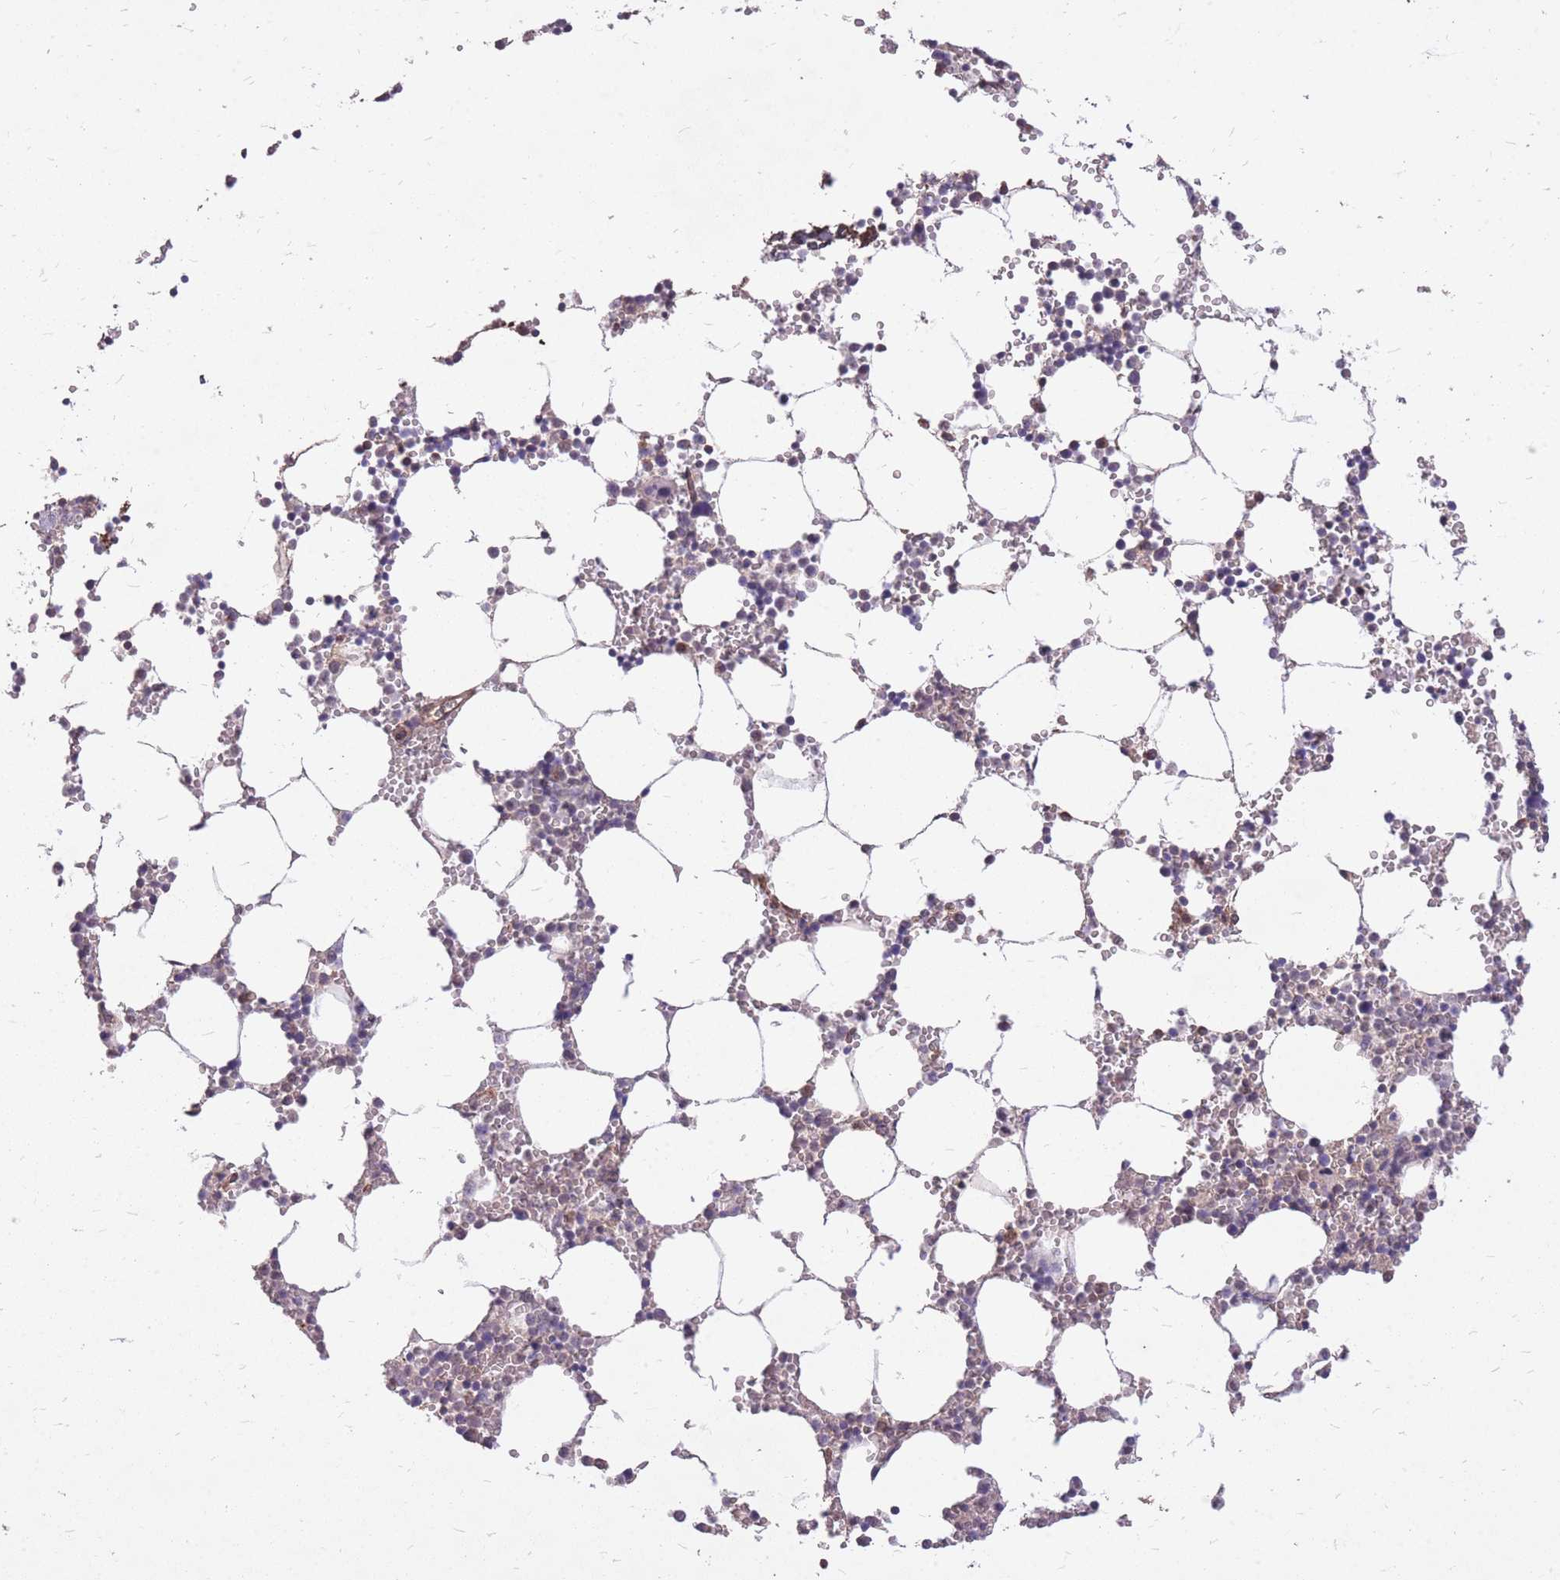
{"staining": {"intensity": "weak", "quantity": "<25%", "location": "cytoplasmic/membranous"}, "tissue": "bone marrow", "cell_type": "Hematopoietic cells", "image_type": "normal", "snomed": [{"axis": "morphology", "description": "Normal tissue, NOS"}, {"axis": "topography", "description": "Bone marrow"}], "caption": "This micrograph is of normal bone marrow stained with immunohistochemistry (IHC) to label a protein in brown with the nuclei are counter-stained blue. There is no positivity in hematopoietic cells.", "gene": "DYNC1LI2", "patient": {"sex": "female", "age": 64}}